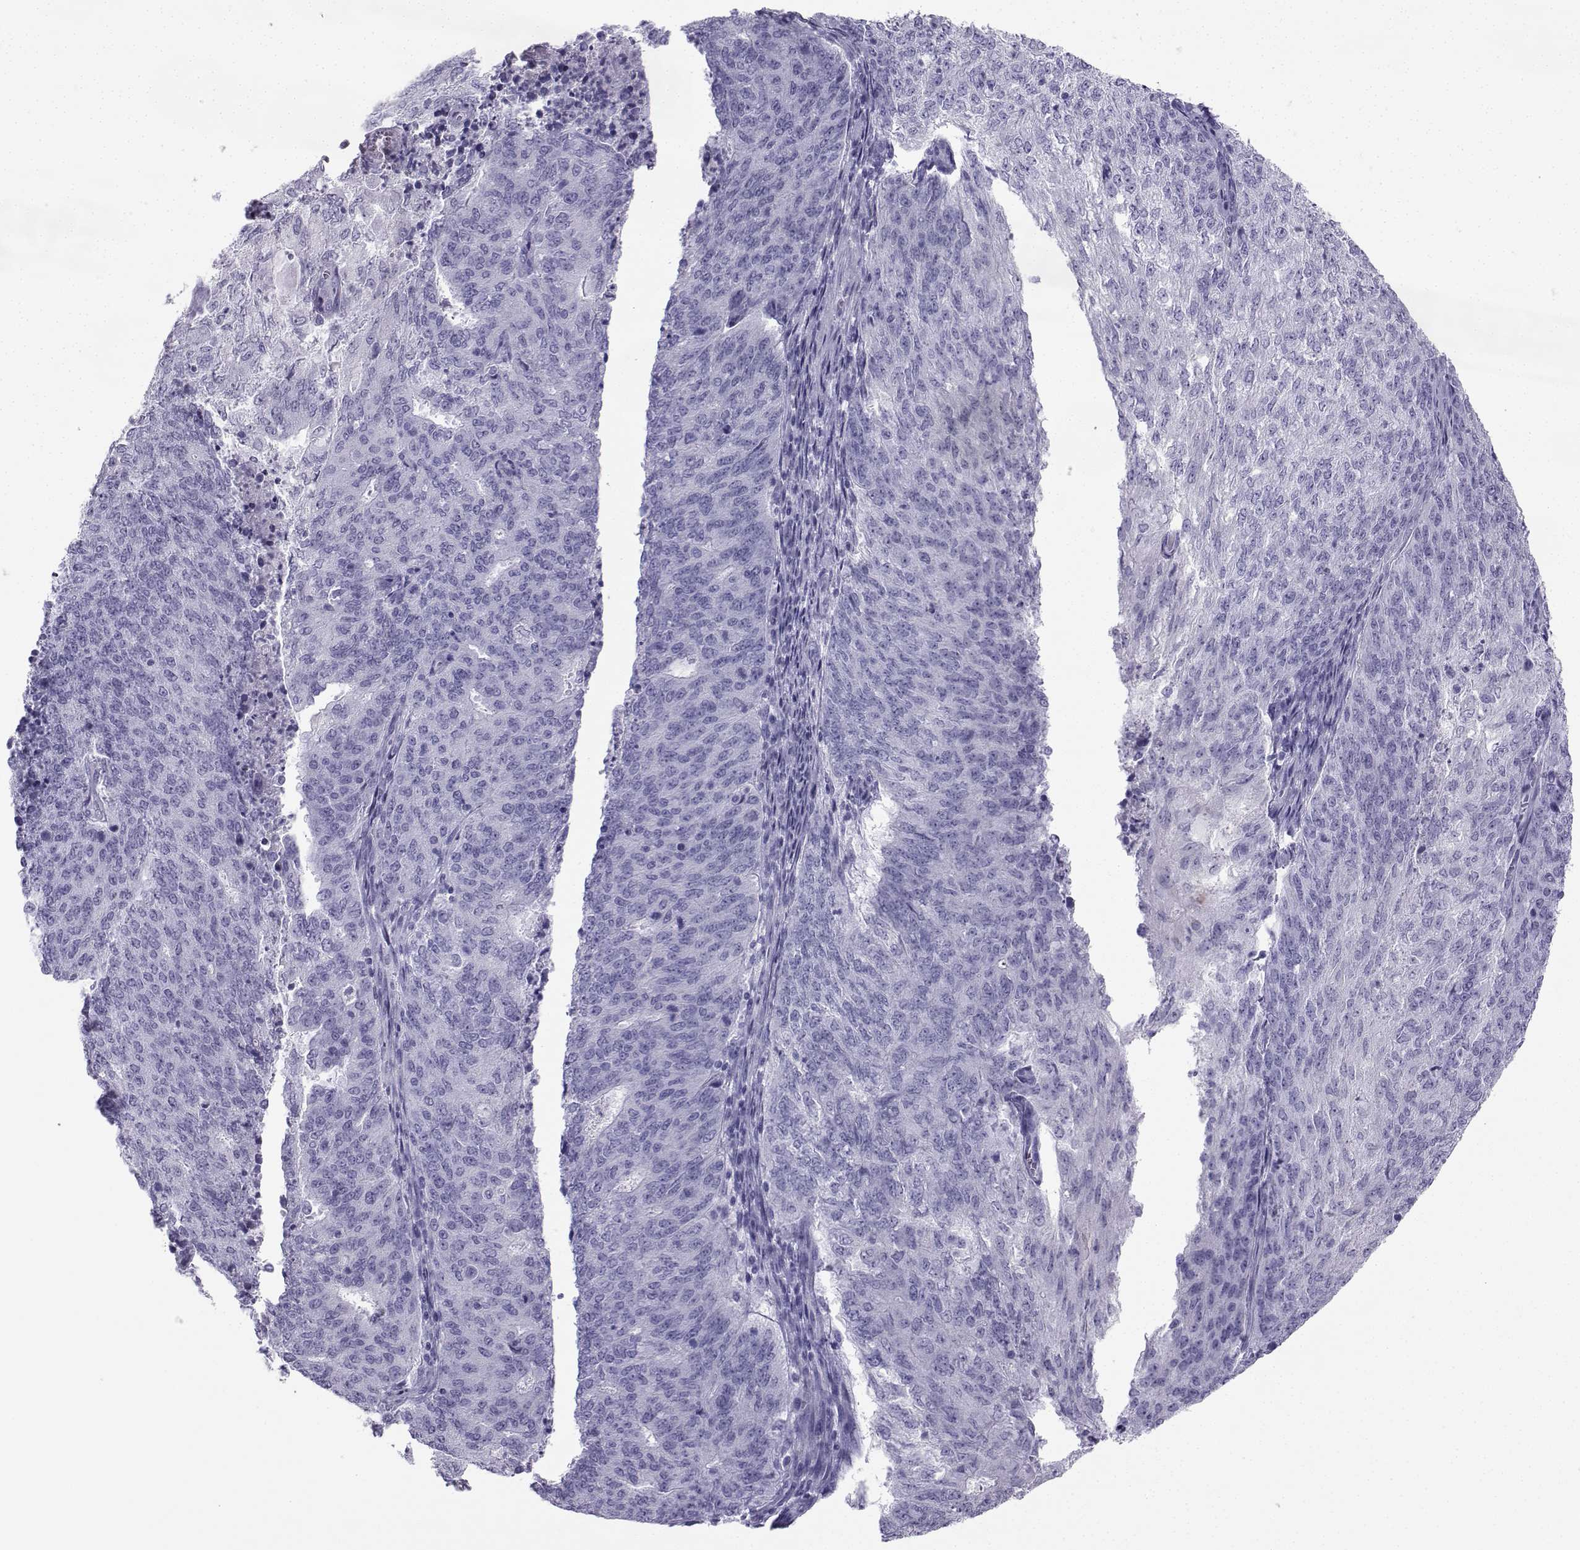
{"staining": {"intensity": "negative", "quantity": "none", "location": "none"}, "tissue": "endometrial cancer", "cell_type": "Tumor cells", "image_type": "cancer", "snomed": [{"axis": "morphology", "description": "Adenocarcinoma, NOS"}, {"axis": "topography", "description": "Endometrium"}], "caption": "High magnification brightfield microscopy of endometrial cancer stained with DAB (brown) and counterstained with hematoxylin (blue): tumor cells show no significant staining.", "gene": "NEFL", "patient": {"sex": "female", "age": 82}}